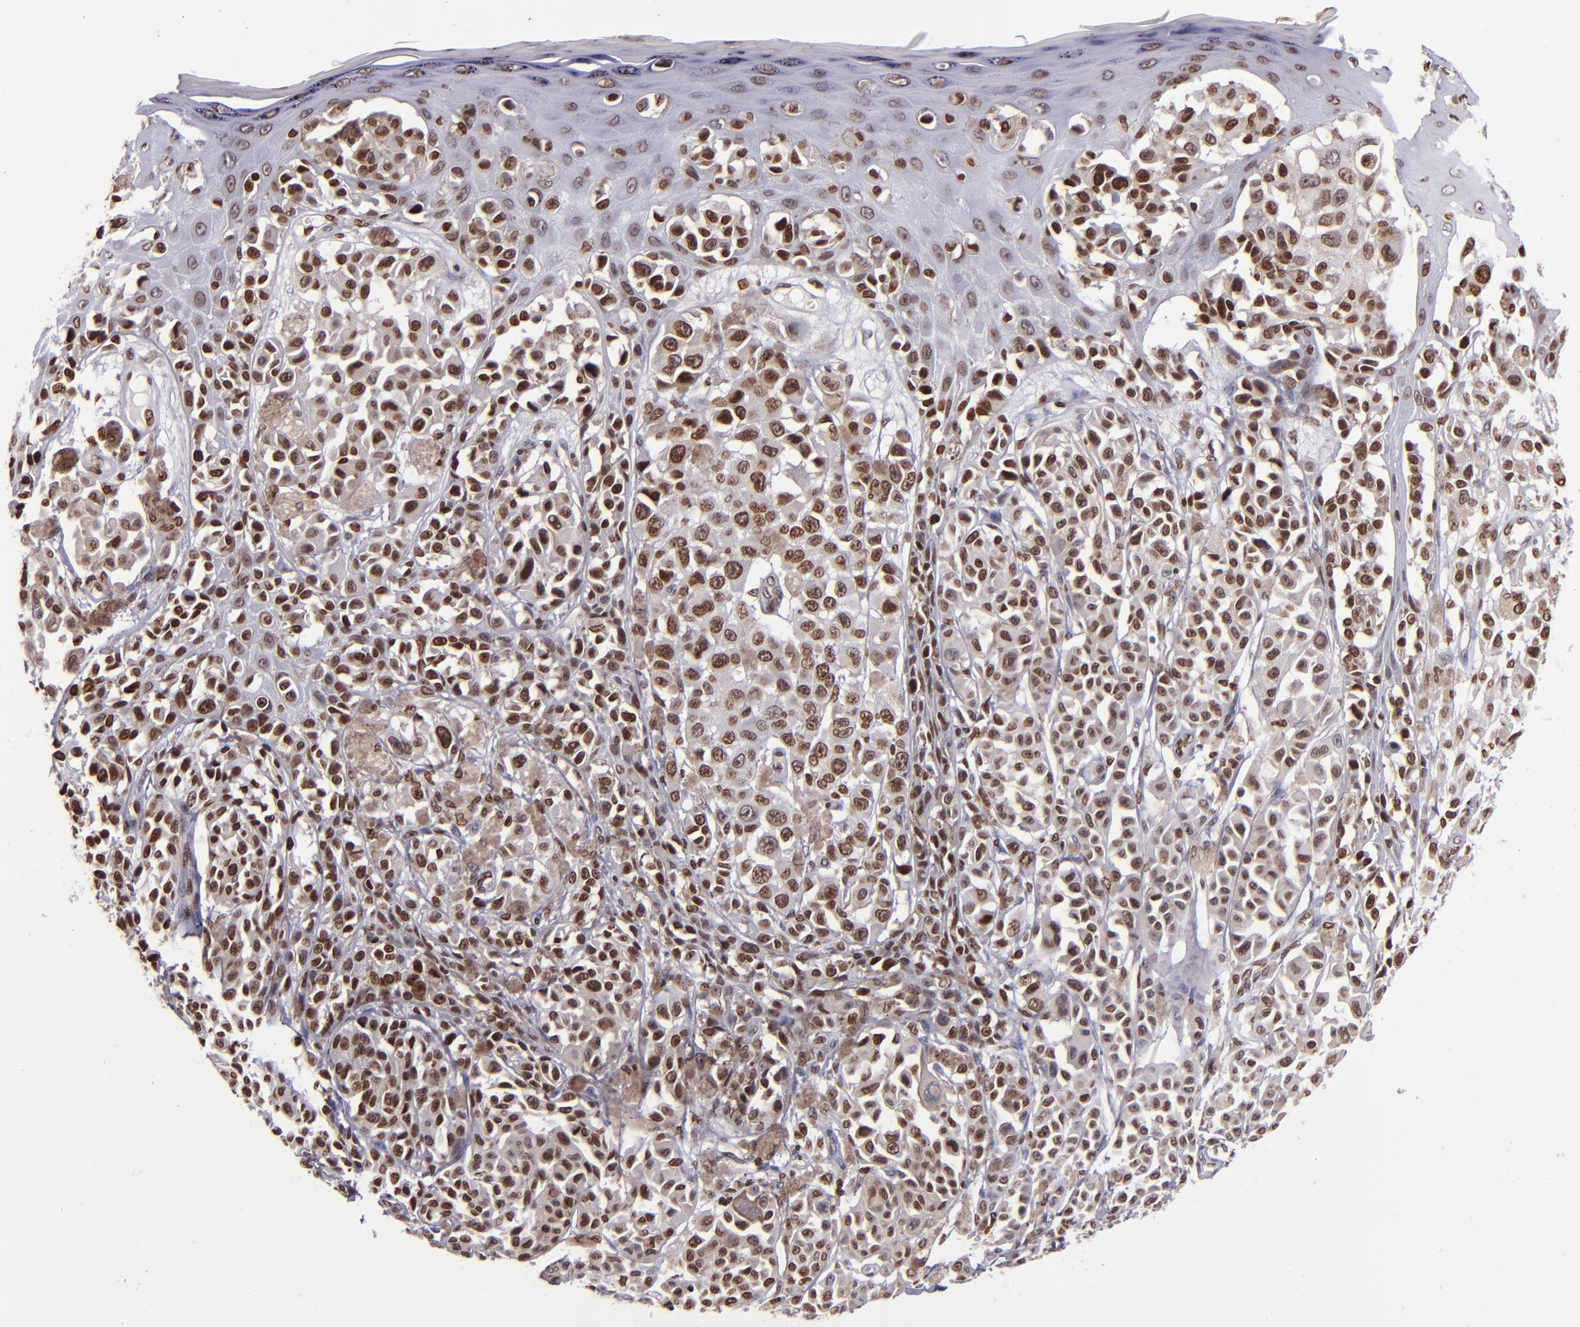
{"staining": {"intensity": "moderate", "quantity": ">75%", "location": "nuclear"}, "tissue": "melanoma", "cell_type": "Tumor cells", "image_type": "cancer", "snomed": [{"axis": "morphology", "description": "Malignant melanoma, NOS"}, {"axis": "topography", "description": "Skin"}], "caption": "Immunohistochemistry staining of melanoma, which displays medium levels of moderate nuclear expression in about >75% of tumor cells indicating moderate nuclear protein staining. The staining was performed using DAB (brown) for protein detection and nuclei were counterstained in hematoxylin (blue).", "gene": "CDKL5", "patient": {"sex": "female", "age": 38}}